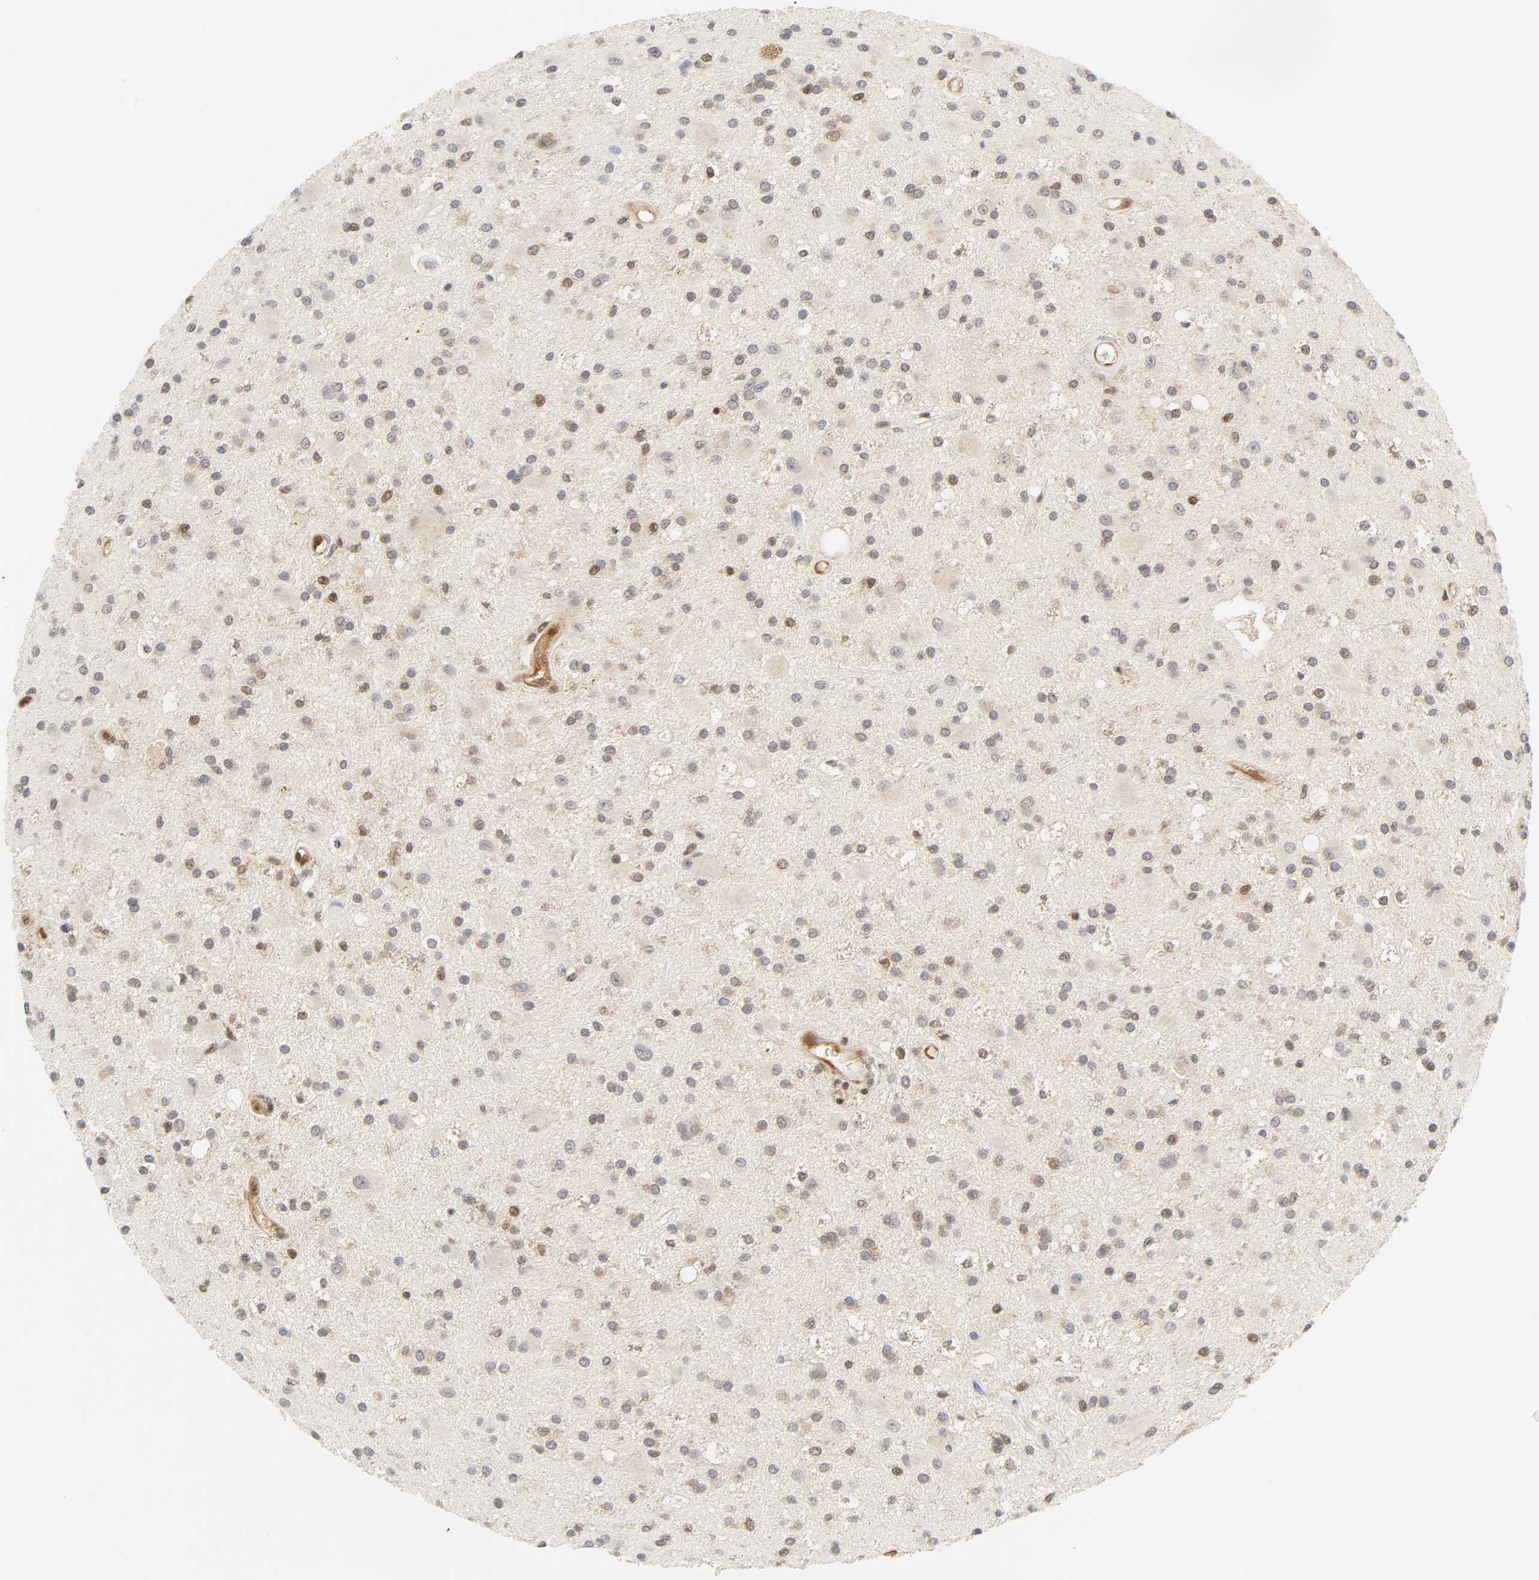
{"staining": {"intensity": "weak", "quantity": "25%-75%", "location": "cytoplasmic/membranous,nuclear"}, "tissue": "glioma", "cell_type": "Tumor cells", "image_type": "cancer", "snomed": [{"axis": "morphology", "description": "Glioma, malignant, Low grade"}, {"axis": "topography", "description": "Brain"}], "caption": "Brown immunohistochemical staining in human low-grade glioma (malignant) demonstrates weak cytoplasmic/membranous and nuclear expression in approximately 25%-75% of tumor cells.", "gene": "CDC37", "patient": {"sex": "male", "age": 58}}